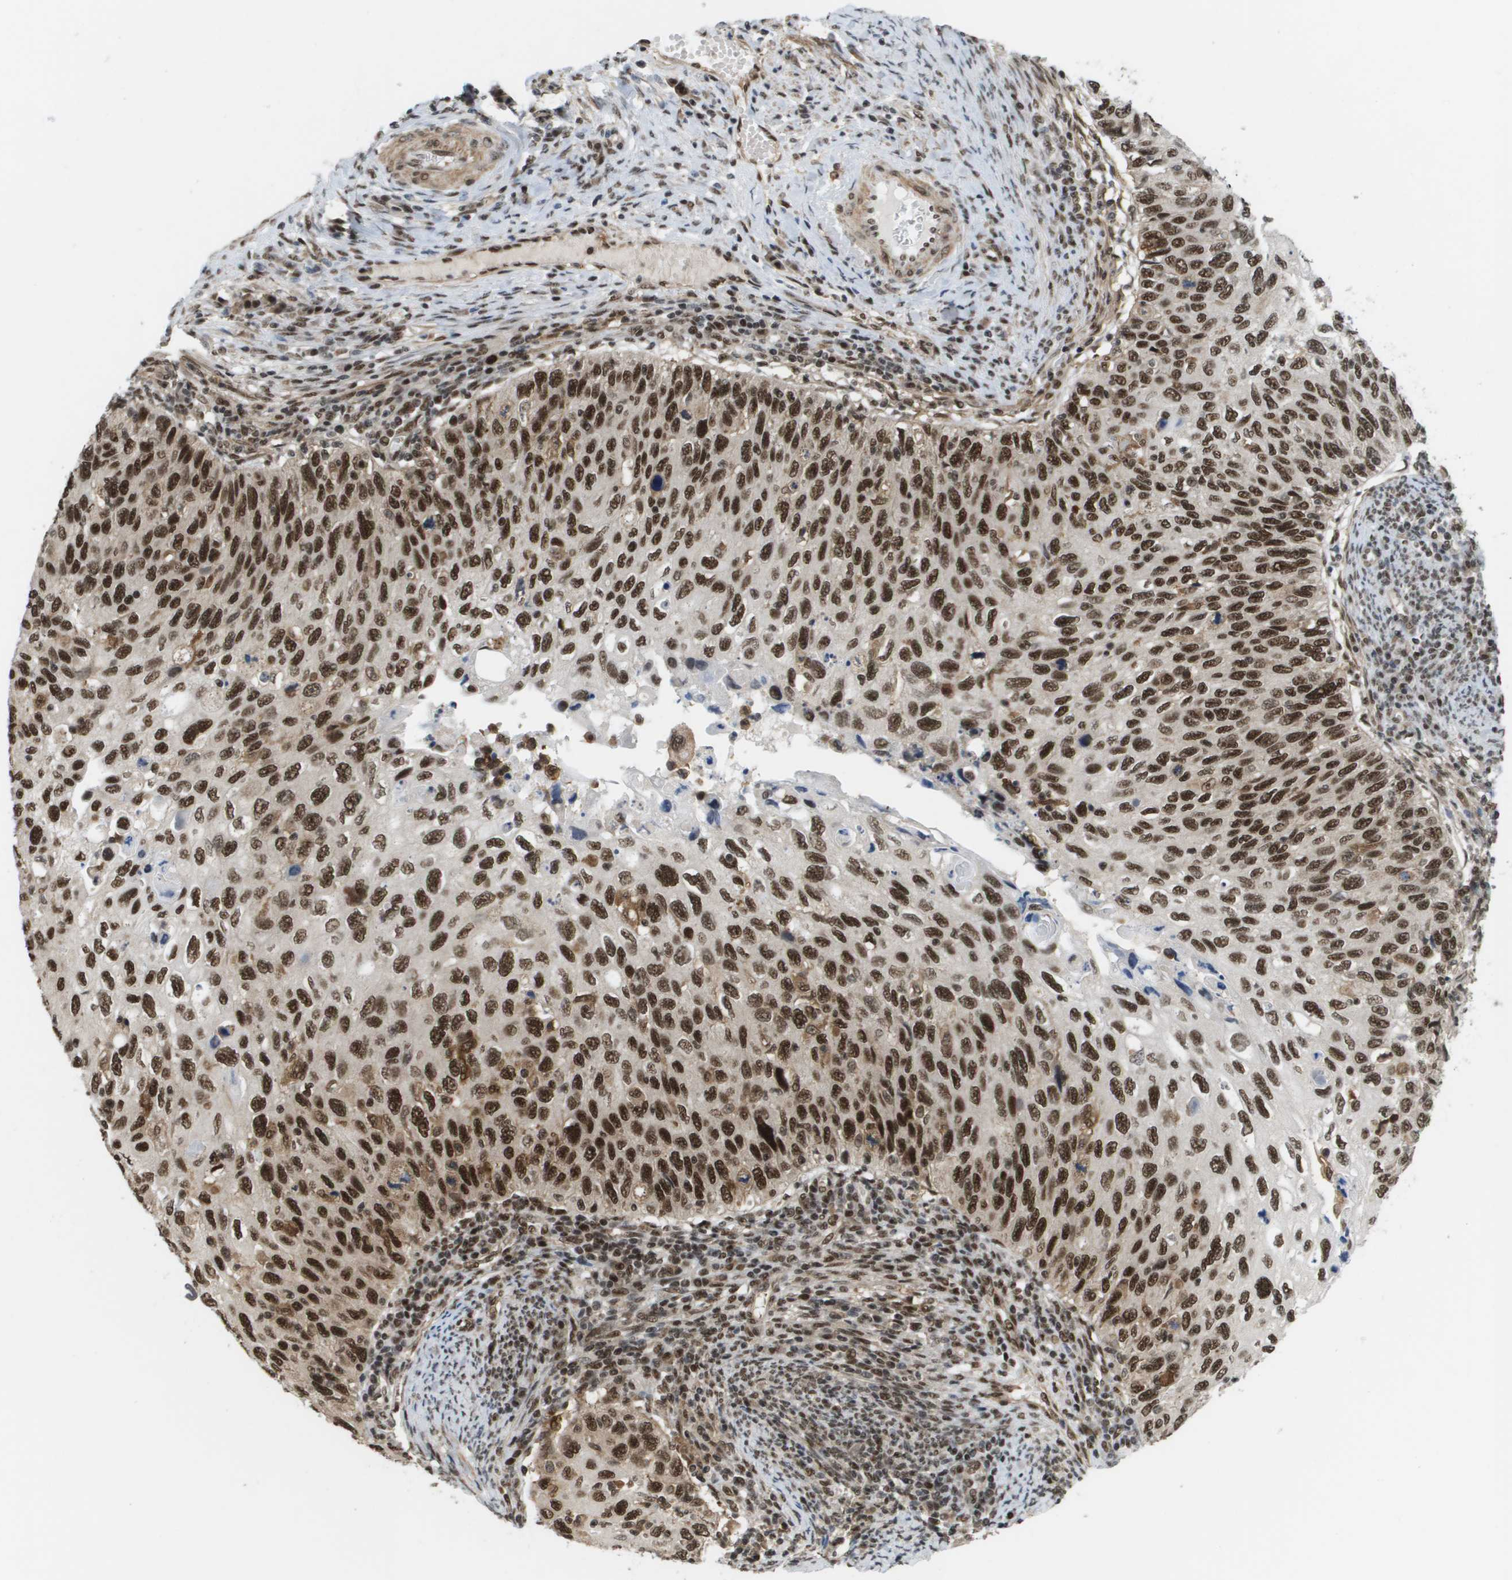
{"staining": {"intensity": "strong", "quantity": ">75%", "location": "nuclear"}, "tissue": "cervical cancer", "cell_type": "Tumor cells", "image_type": "cancer", "snomed": [{"axis": "morphology", "description": "Squamous cell carcinoma, NOS"}, {"axis": "topography", "description": "Cervix"}], "caption": "Immunohistochemical staining of human squamous cell carcinoma (cervical) exhibits high levels of strong nuclear positivity in approximately >75% of tumor cells. (DAB (3,3'-diaminobenzidine) = brown stain, brightfield microscopy at high magnification).", "gene": "PRCC", "patient": {"sex": "female", "age": 70}}